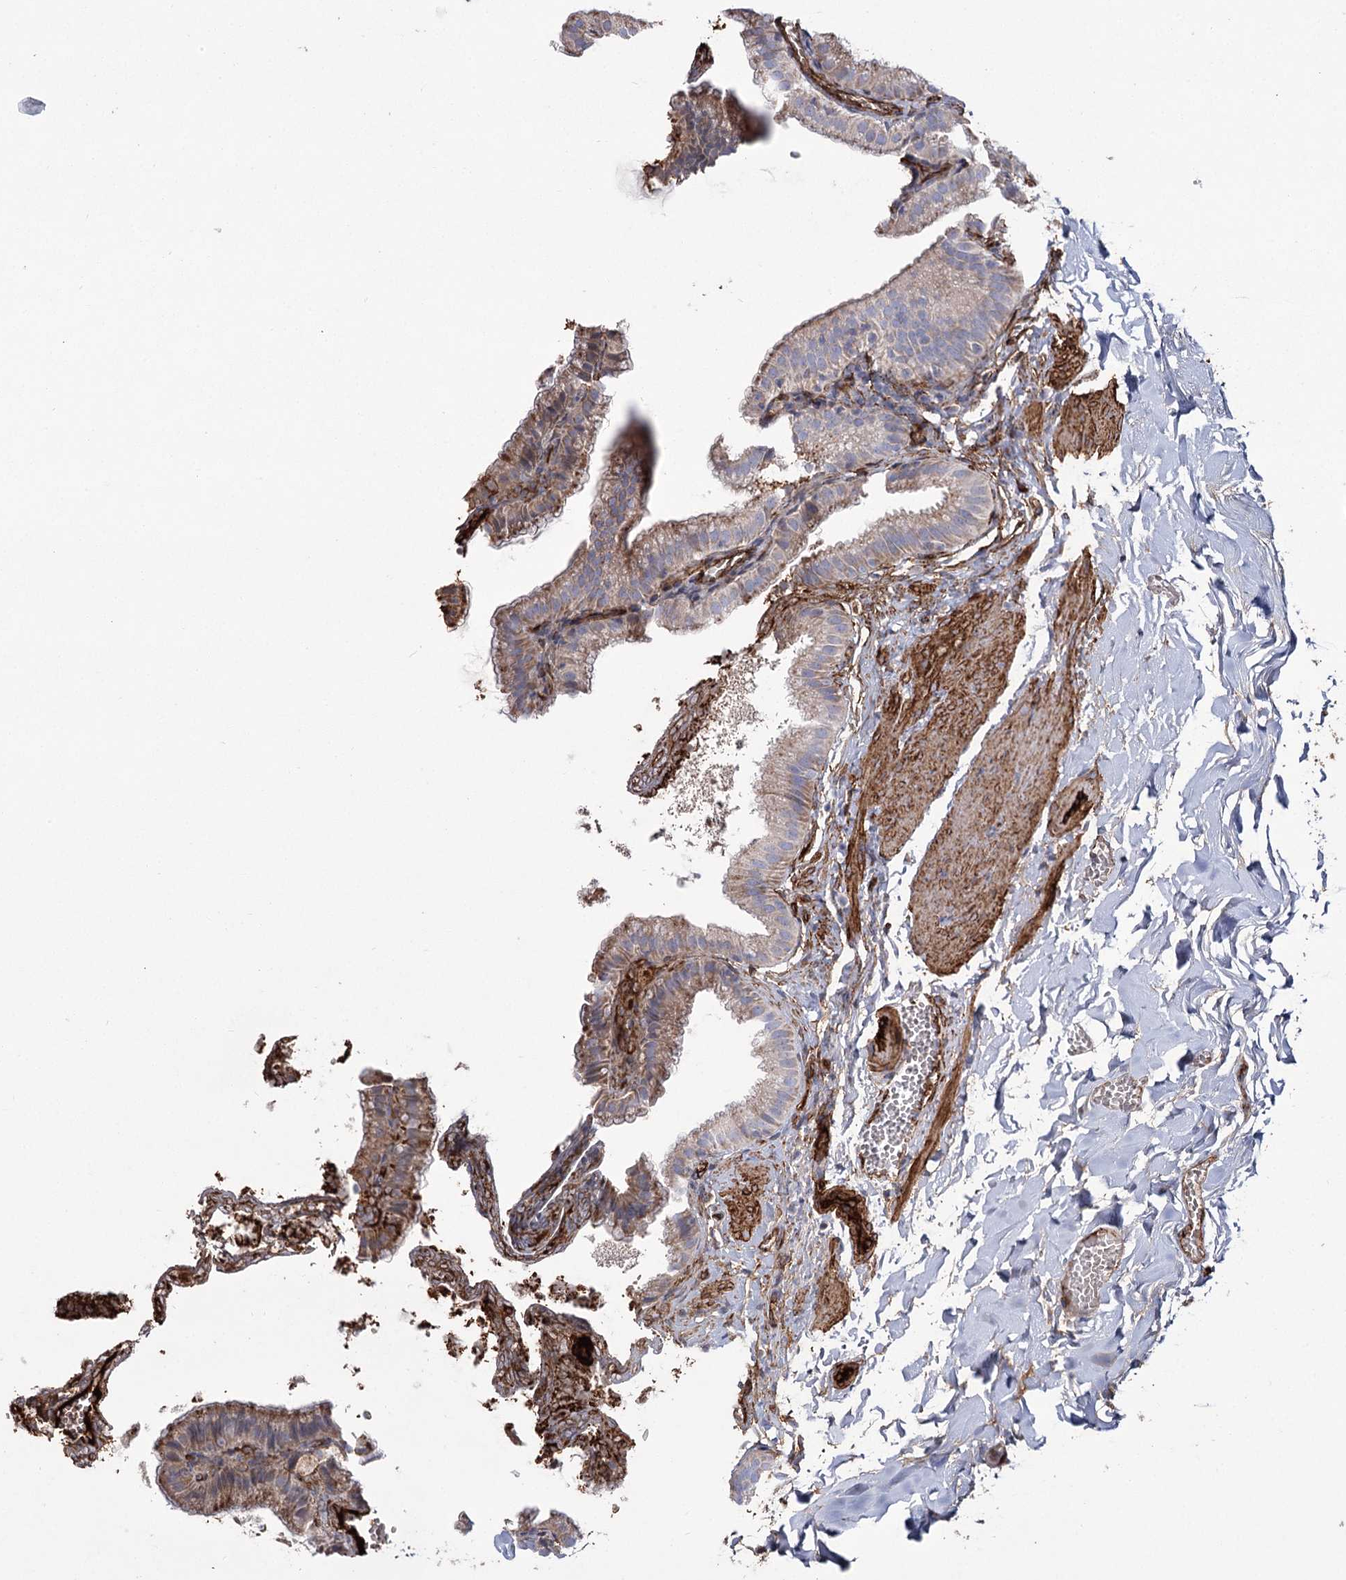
{"staining": {"intensity": "weak", "quantity": "25%-75%", "location": "cytoplasmic/membranous"}, "tissue": "gallbladder", "cell_type": "Glandular cells", "image_type": "normal", "snomed": [{"axis": "morphology", "description": "Normal tissue, NOS"}, {"axis": "topography", "description": "Gallbladder"}], "caption": "The image demonstrates staining of unremarkable gallbladder, revealing weak cytoplasmic/membranous protein positivity (brown color) within glandular cells. (DAB (3,3'-diaminobenzidine) = brown stain, brightfield microscopy at high magnification).", "gene": "TMEM164", "patient": {"sex": "male", "age": 38}}